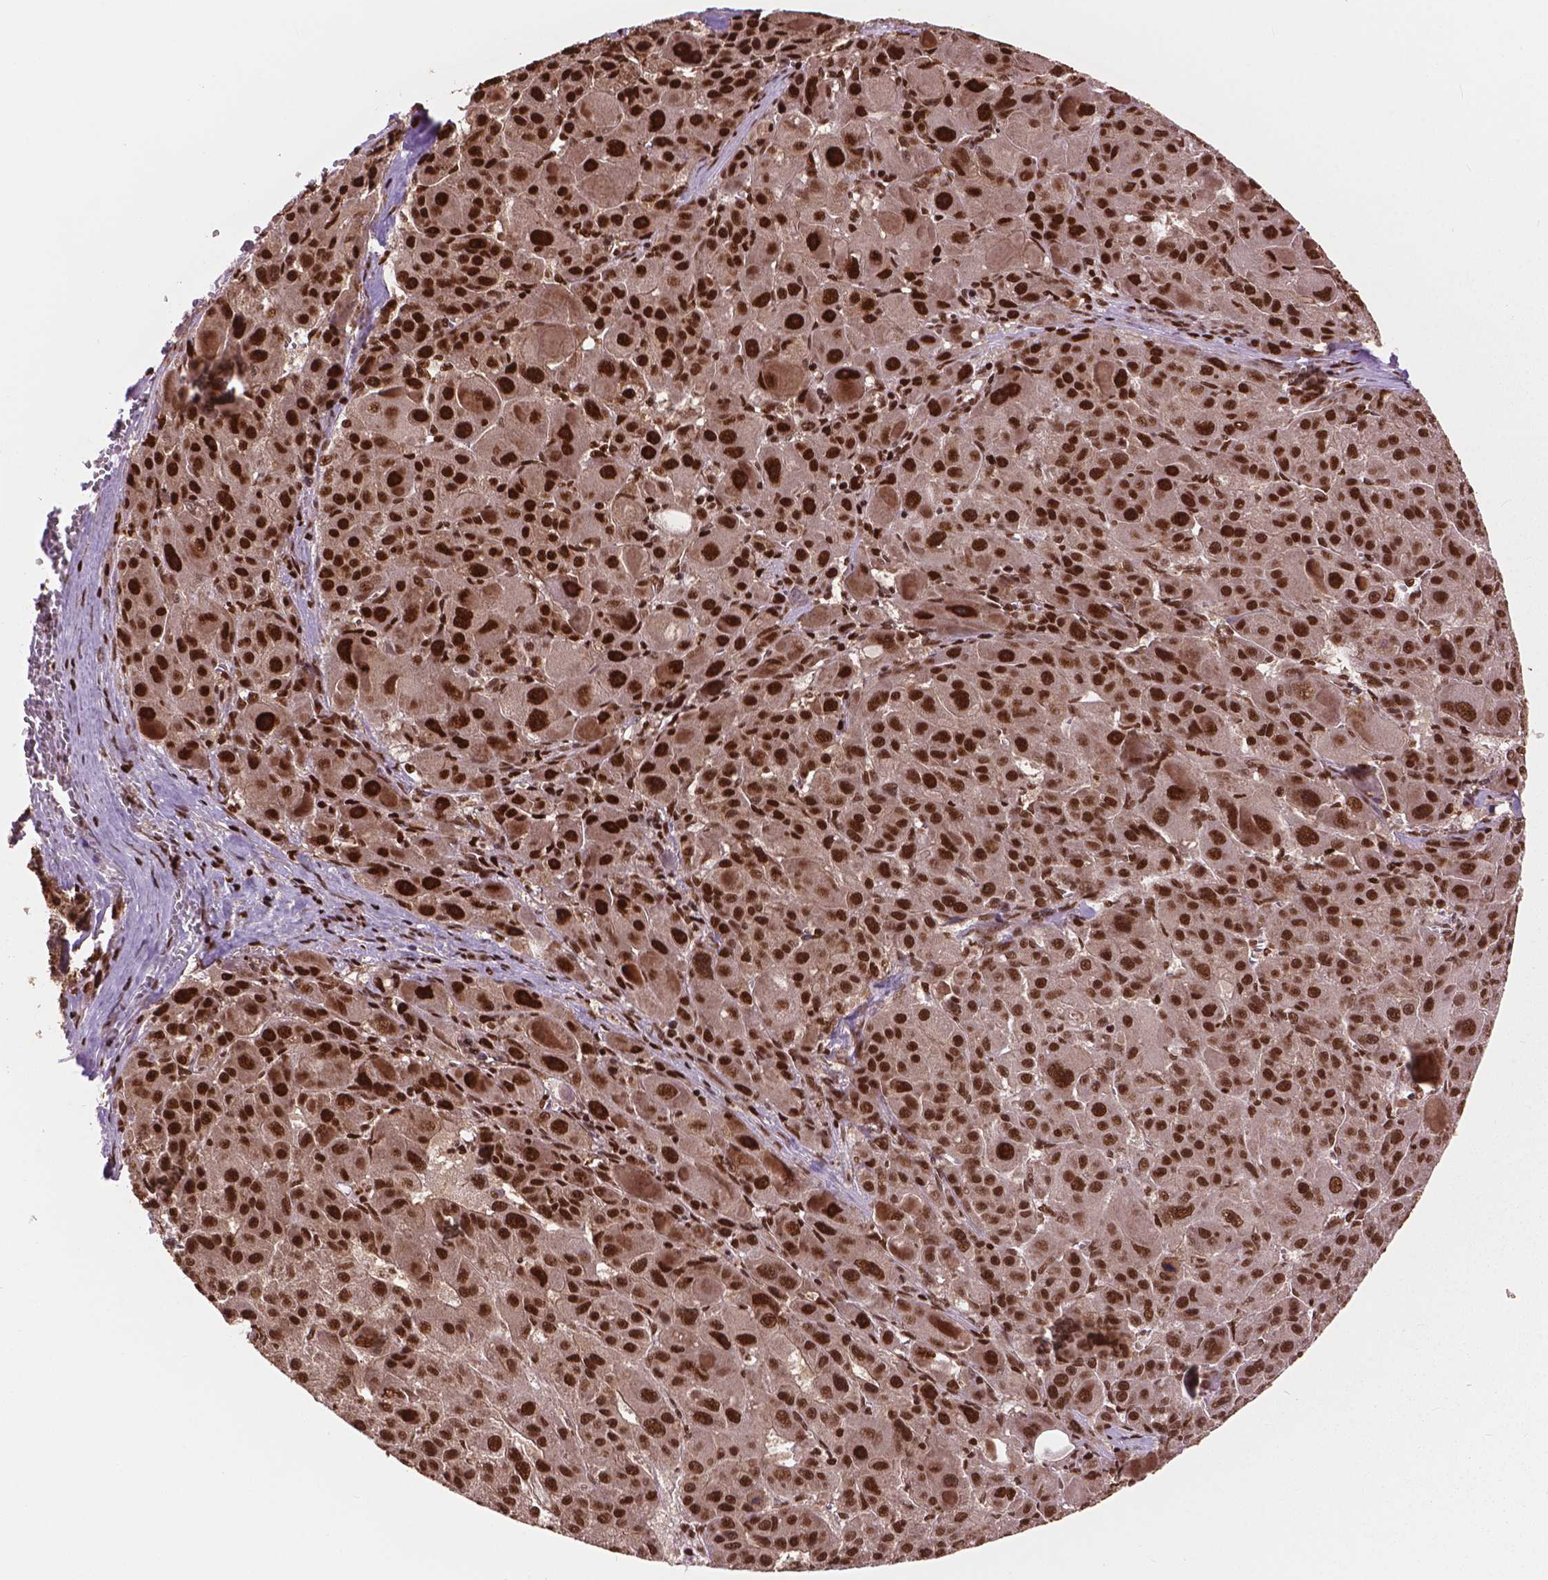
{"staining": {"intensity": "strong", "quantity": ">75%", "location": "cytoplasmic/membranous,nuclear"}, "tissue": "liver cancer", "cell_type": "Tumor cells", "image_type": "cancer", "snomed": [{"axis": "morphology", "description": "Carcinoma, Hepatocellular, NOS"}, {"axis": "topography", "description": "Liver"}], "caption": "The image demonstrates a brown stain indicating the presence of a protein in the cytoplasmic/membranous and nuclear of tumor cells in liver cancer. (DAB (3,3'-diaminobenzidine) IHC with brightfield microscopy, high magnification).", "gene": "ANP32B", "patient": {"sex": "male", "age": 76}}